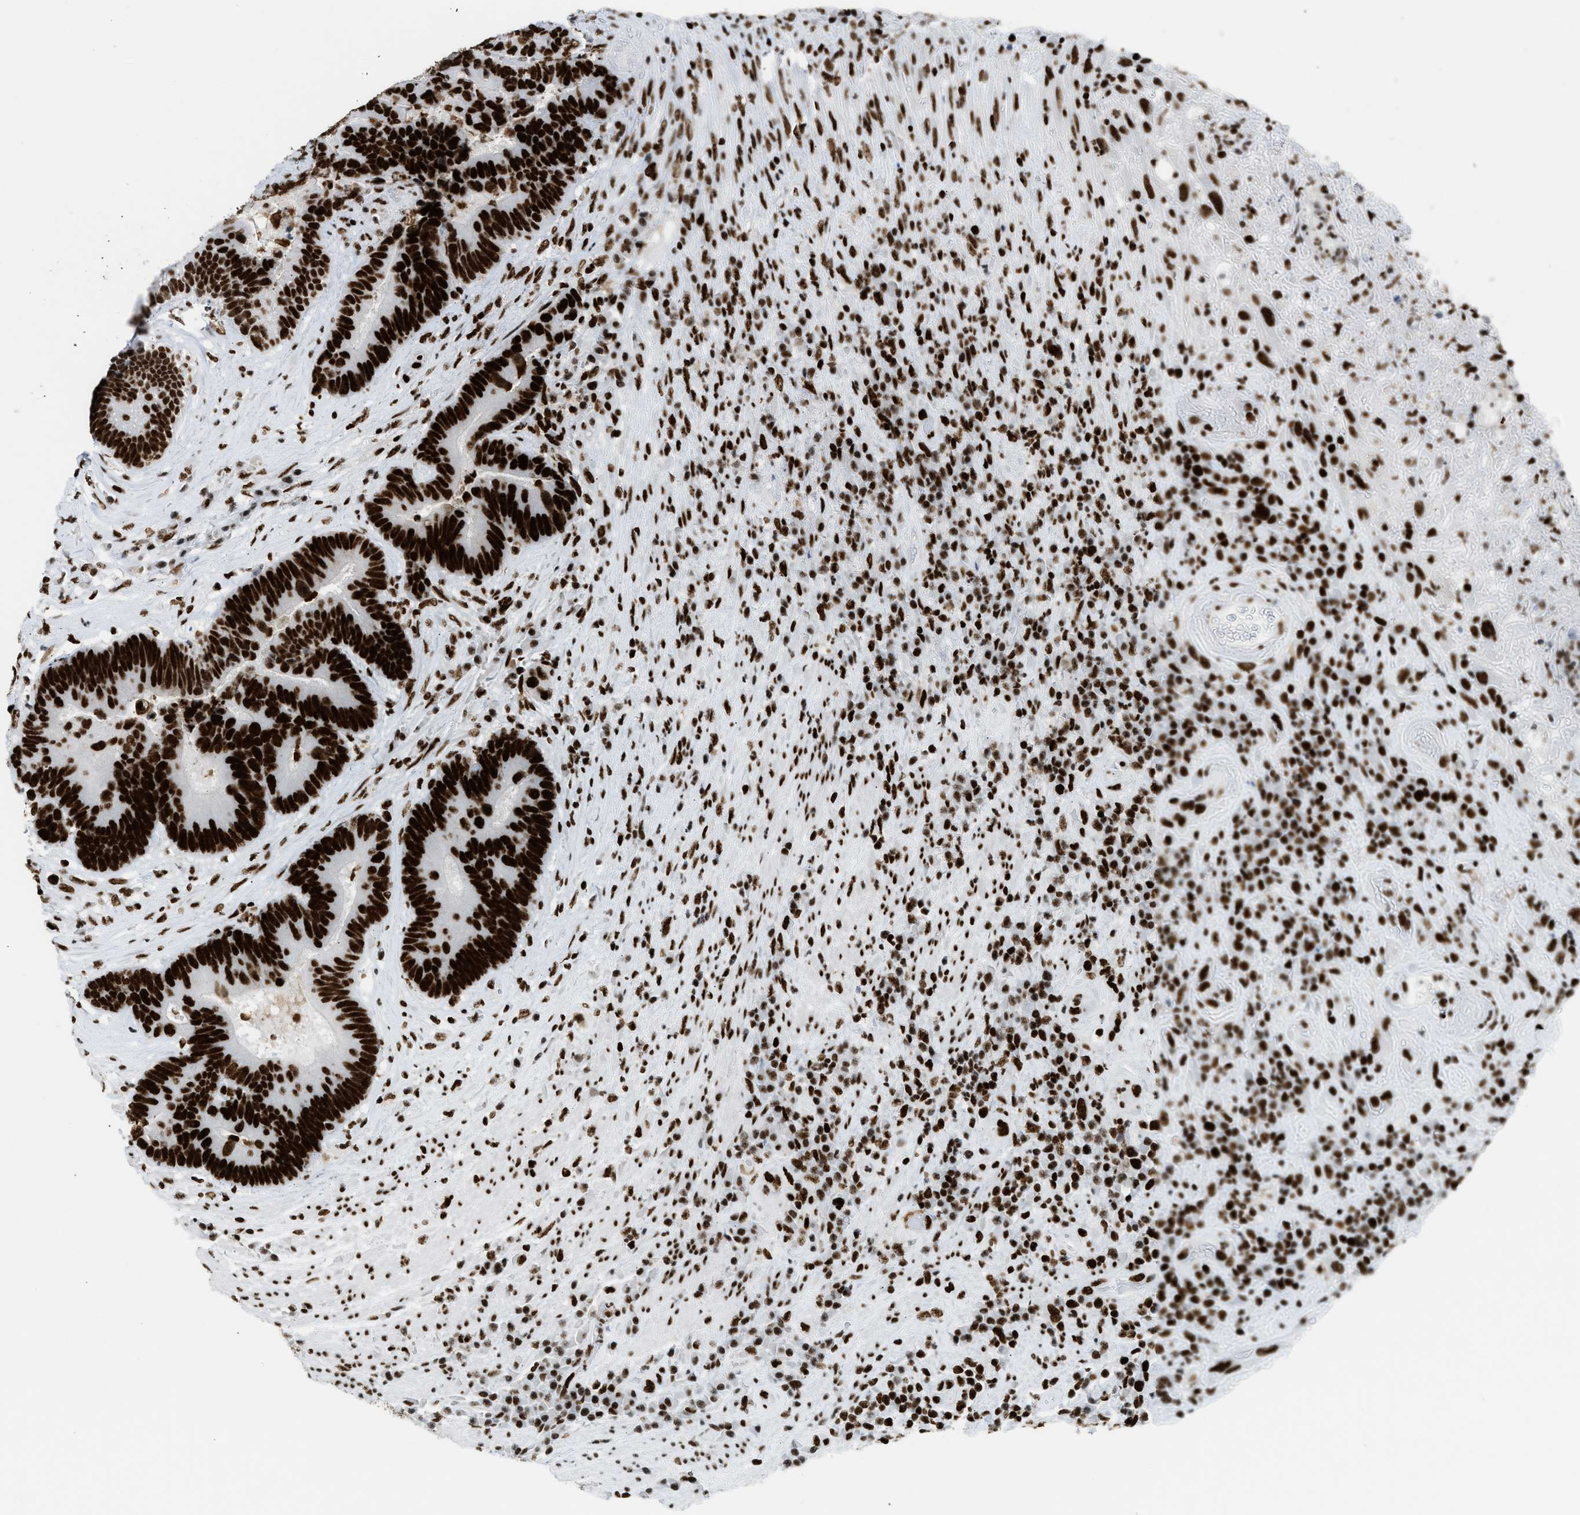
{"staining": {"intensity": "strong", "quantity": ">75%", "location": "nuclear"}, "tissue": "colorectal cancer", "cell_type": "Tumor cells", "image_type": "cancer", "snomed": [{"axis": "morphology", "description": "Adenocarcinoma, NOS"}, {"axis": "topography", "description": "Rectum"}], "caption": "Immunohistochemical staining of human adenocarcinoma (colorectal) exhibits high levels of strong nuclear protein positivity in about >75% of tumor cells. (DAB (3,3'-diaminobenzidine) = brown stain, brightfield microscopy at high magnification).", "gene": "PIF1", "patient": {"sex": "female", "age": 89}}